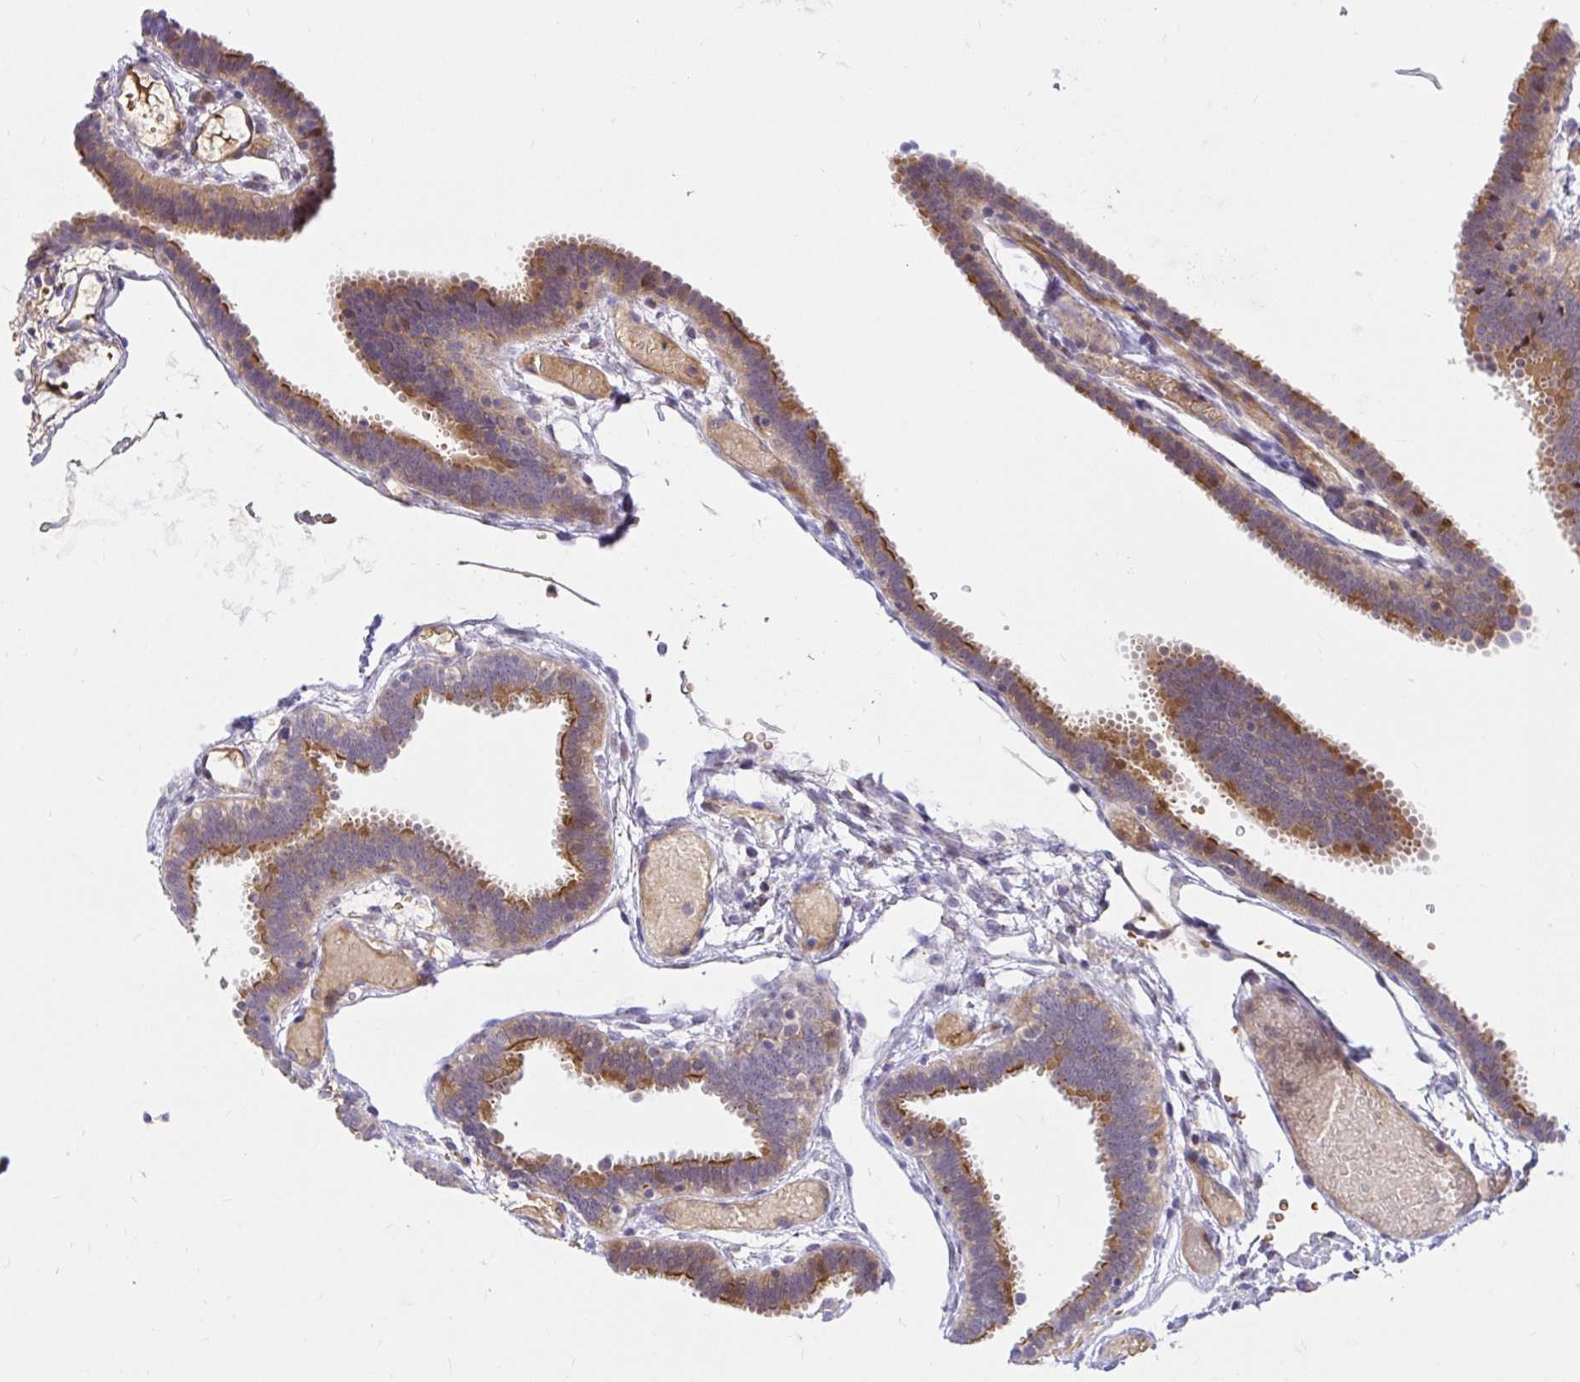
{"staining": {"intensity": "moderate", "quantity": ">75%", "location": "cytoplasmic/membranous"}, "tissue": "fallopian tube", "cell_type": "Glandular cells", "image_type": "normal", "snomed": [{"axis": "morphology", "description": "Normal tissue, NOS"}, {"axis": "topography", "description": "Fallopian tube"}], "caption": "Immunohistochemical staining of benign human fallopian tube displays medium levels of moderate cytoplasmic/membranous positivity in about >75% of glandular cells. (brown staining indicates protein expression, while blue staining denotes nuclei).", "gene": "TRIM55", "patient": {"sex": "female", "age": 37}}